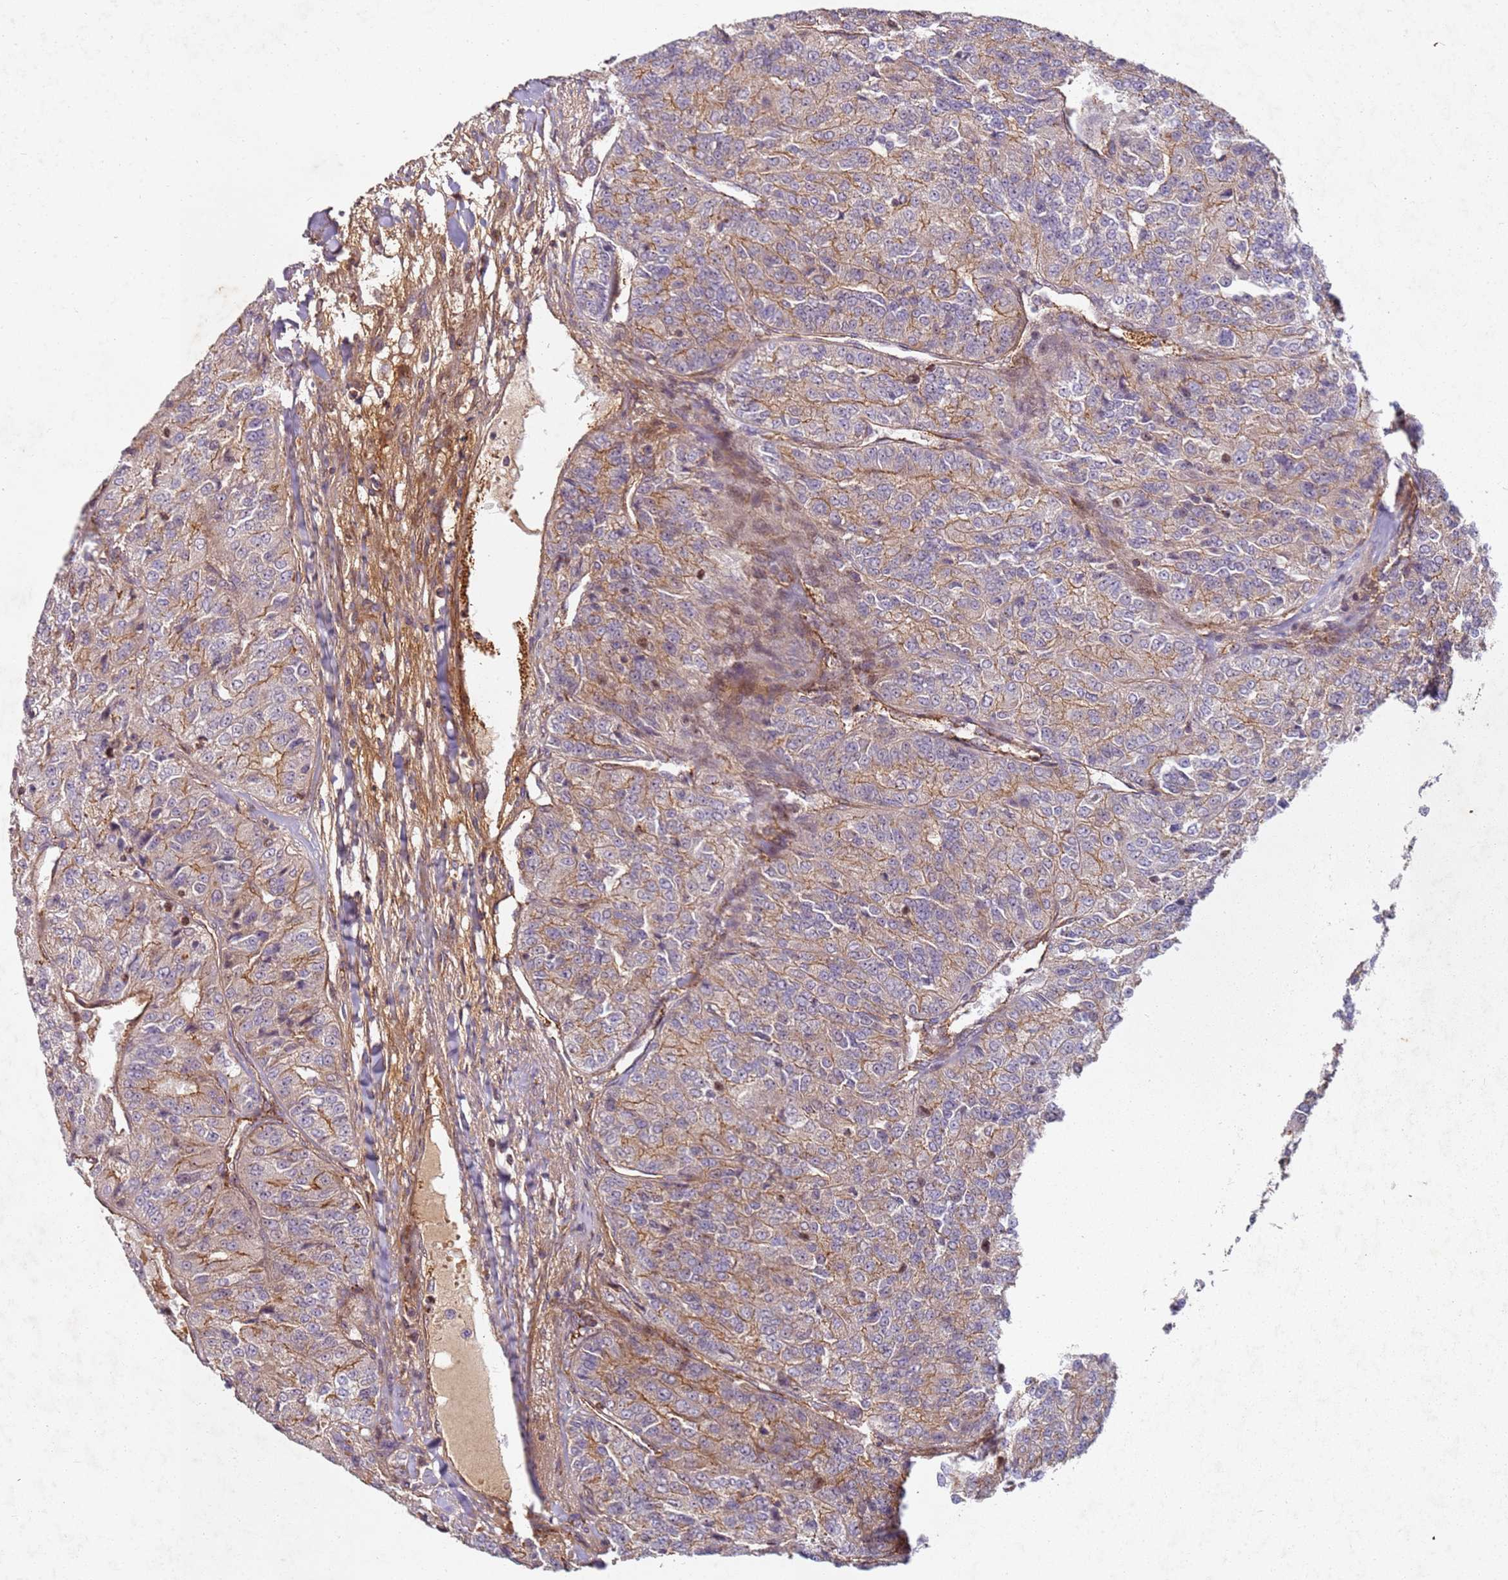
{"staining": {"intensity": "weak", "quantity": ">75%", "location": "cytoplasmic/membranous"}, "tissue": "renal cancer", "cell_type": "Tumor cells", "image_type": "cancer", "snomed": [{"axis": "morphology", "description": "Adenocarcinoma, NOS"}, {"axis": "topography", "description": "Kidney"}], "caption": "Weak cytoplasmic/membranous positivity for a protein is identified in approximately >75% of tumor cells of renal cancer using immunohistochemistry (IHC).", "gene": "C2CD4B", "patient": {"sex": "female", "age": 63}}